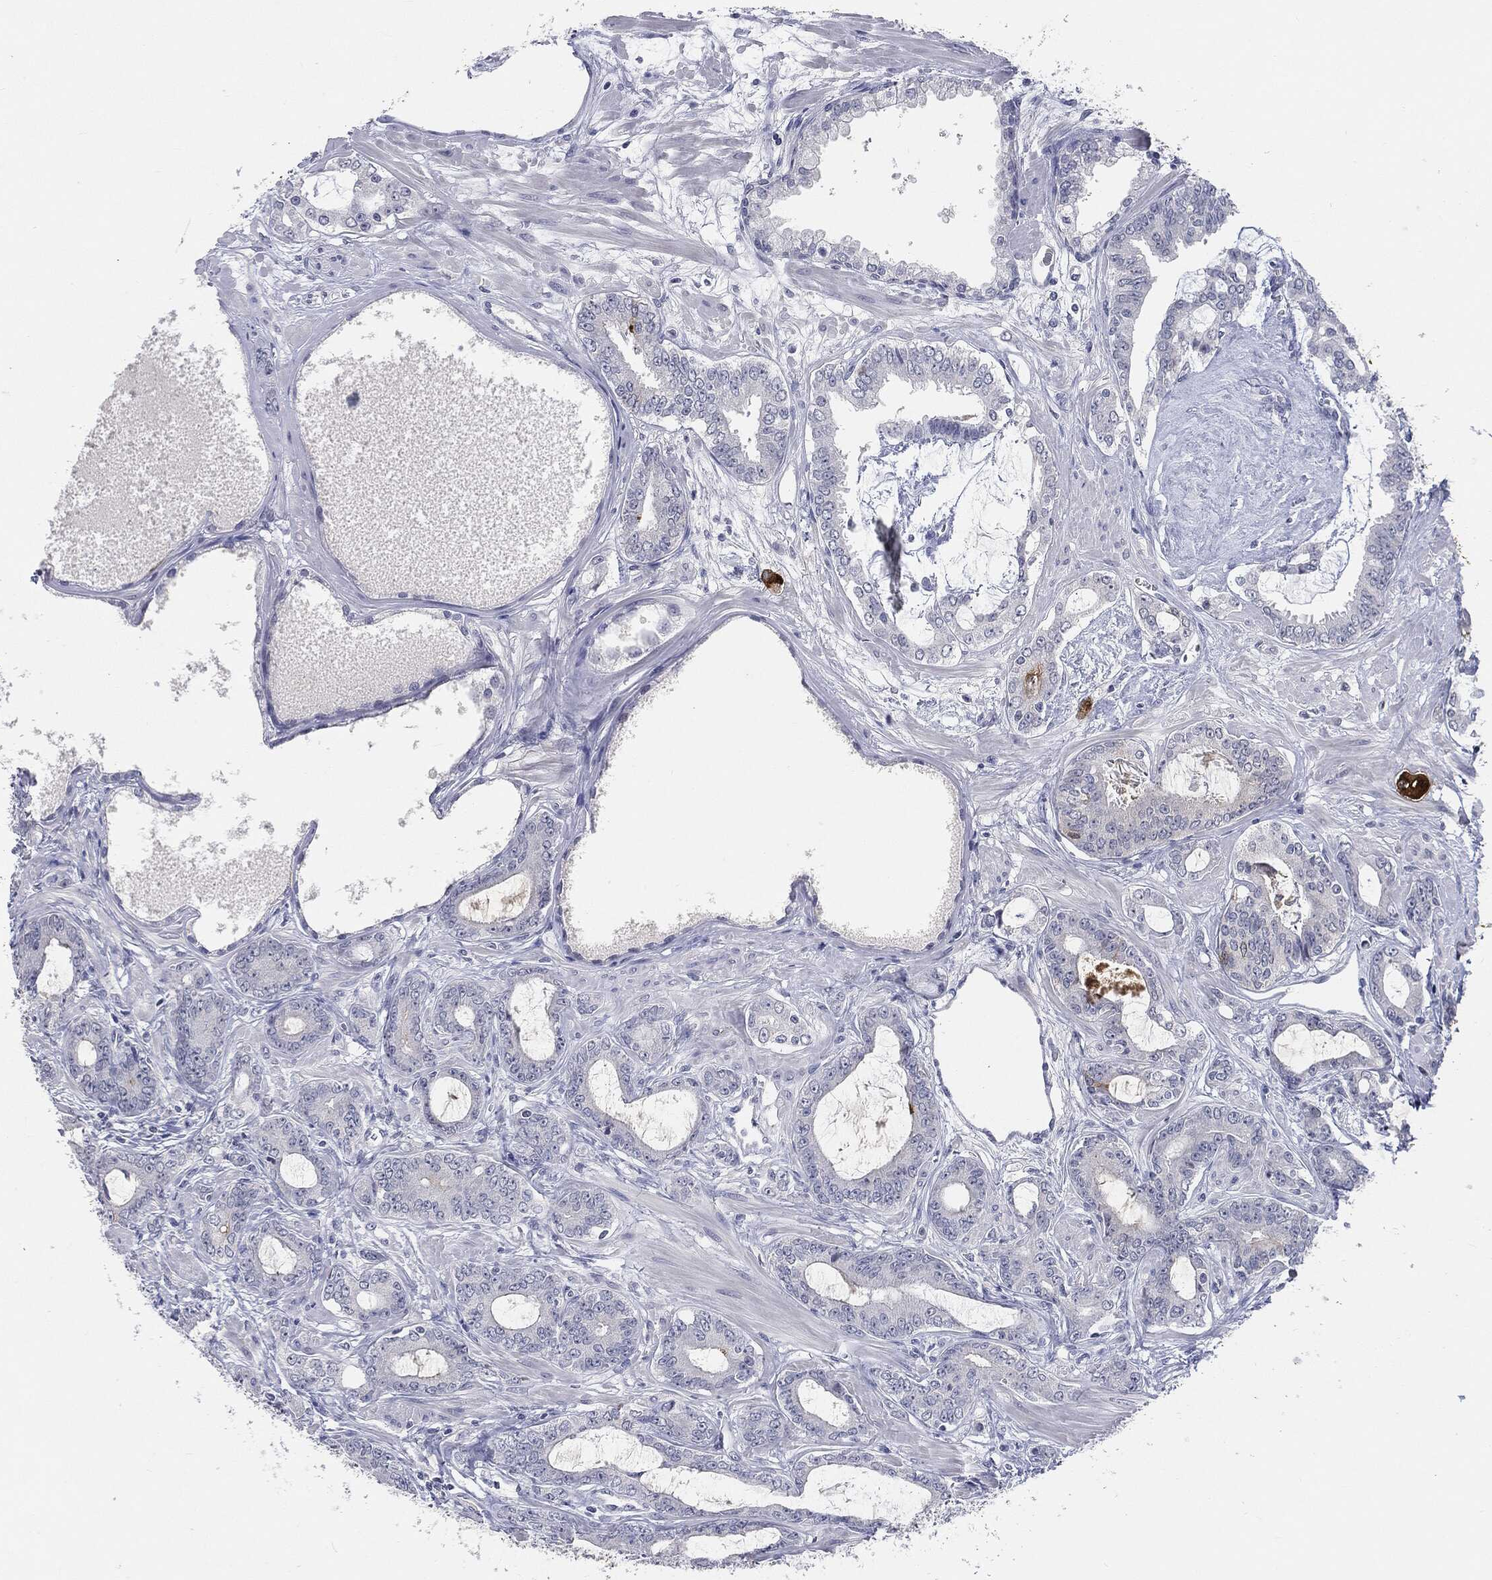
{"staining": {"intensity": "negative", "quantity": "none", "location": "none"}, "tissue": "prostate cancer", "cell_type": "Tumor cells", "image_type": "cancer", "snomed": [{"axis": "morphology", "description": "Adenocarcinoma, NOS"}, {"axis": "topography", "description": "Prostate"}], "caption": "A histopathology image of prostate cancer stained for a protein reveals no brown staining in tumor cells.", "gene": "CGB1", "patient": {"sex": "male", "age": 55}}